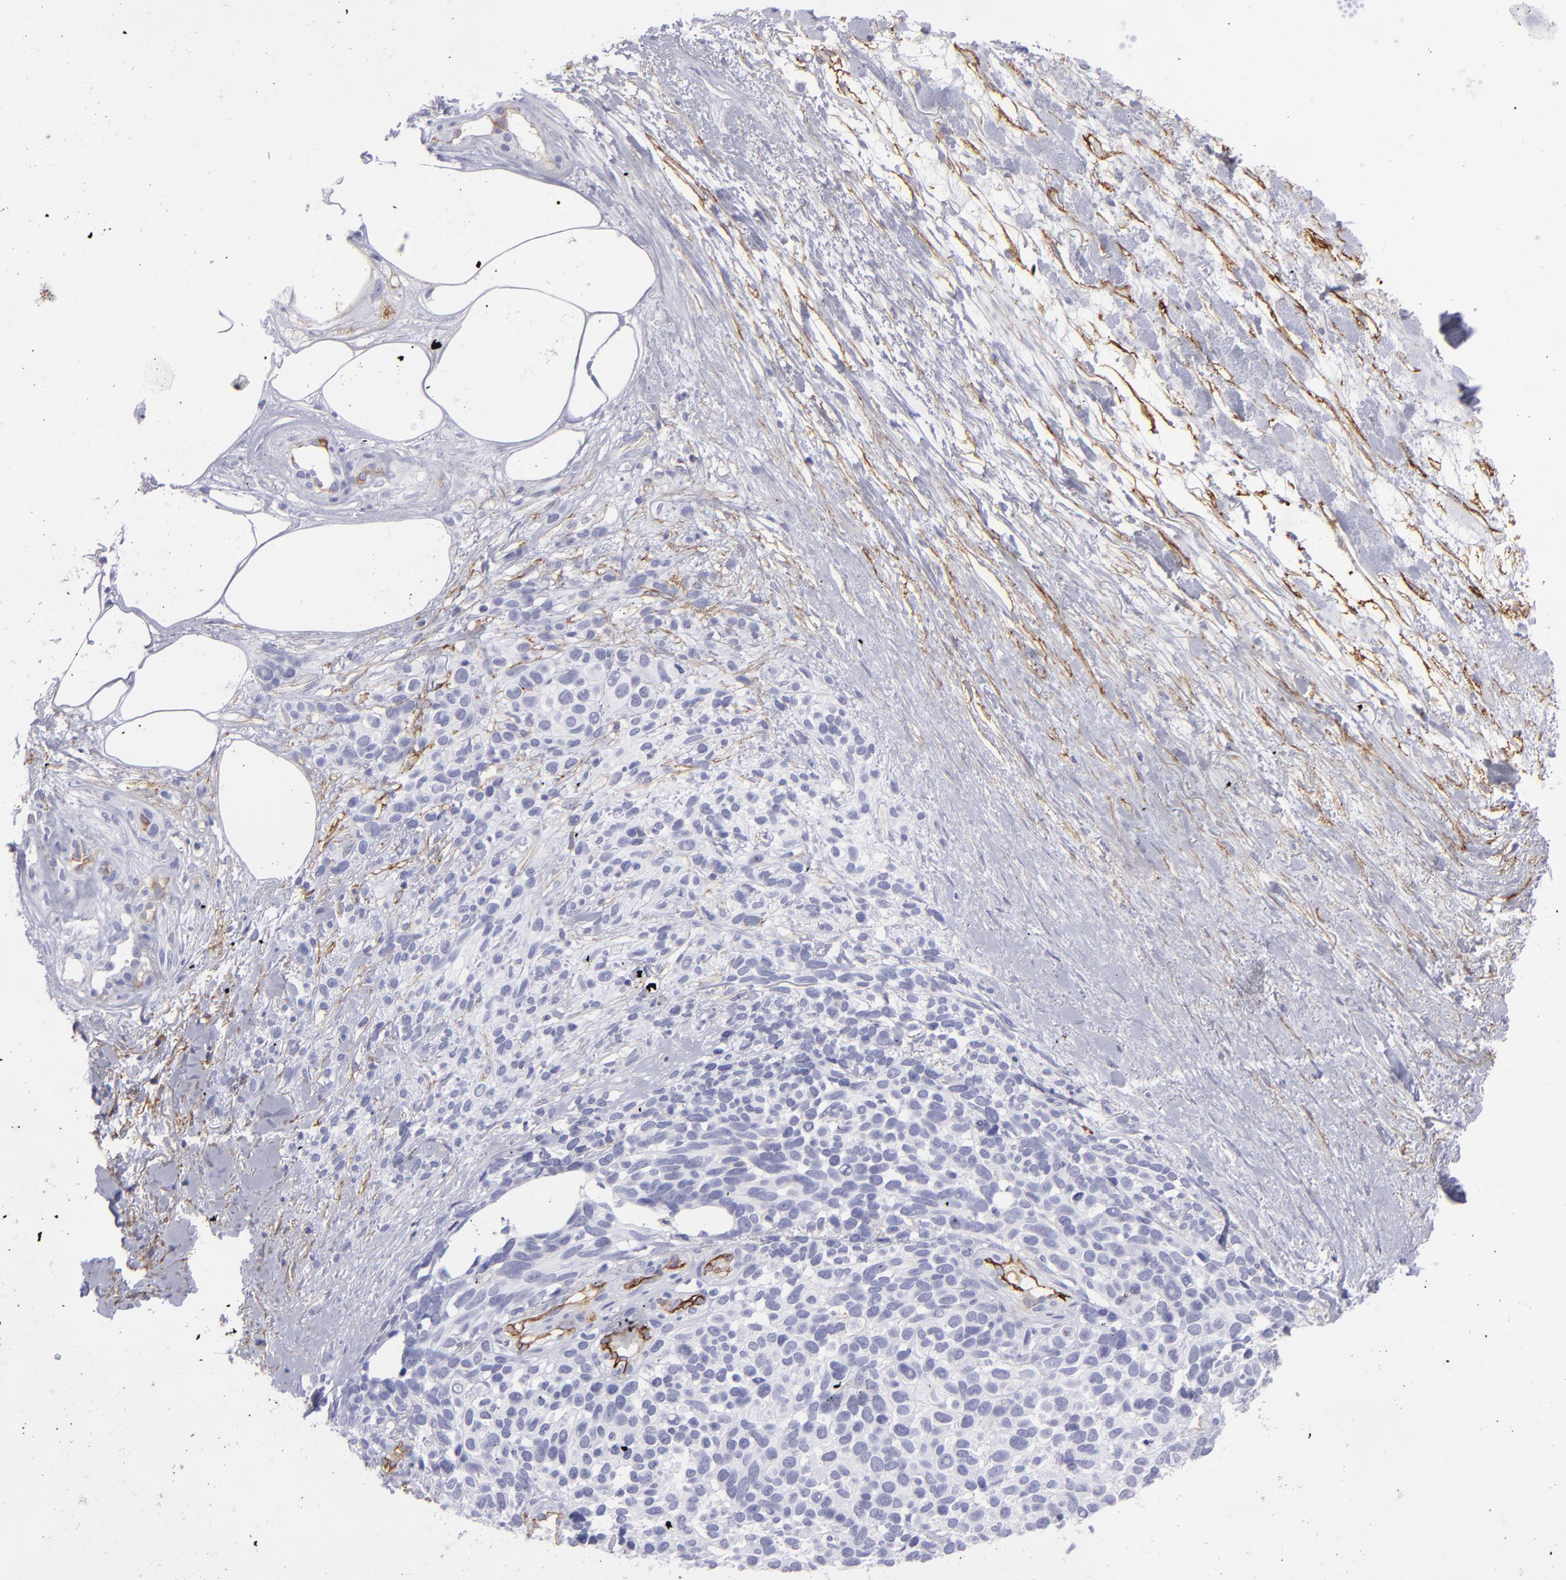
{"staining": {"intensity": "negative", "quantity": "none", "location": "none"}, "tissue": "melanoma", "cell_type": "Tumor cells", "image_type": "cancer", "snomed": [{"axis": "morphology", "description": "Malignant melanoma, NOS"}, {"axis": "topography", "description": "Skin"}], "caption": "A micrograph of malignant melanoma stained for a protein demonstrates no brown staining in tumor cells.", "gene": "ACE", "patient": {"sex": "female", "age": 85}}